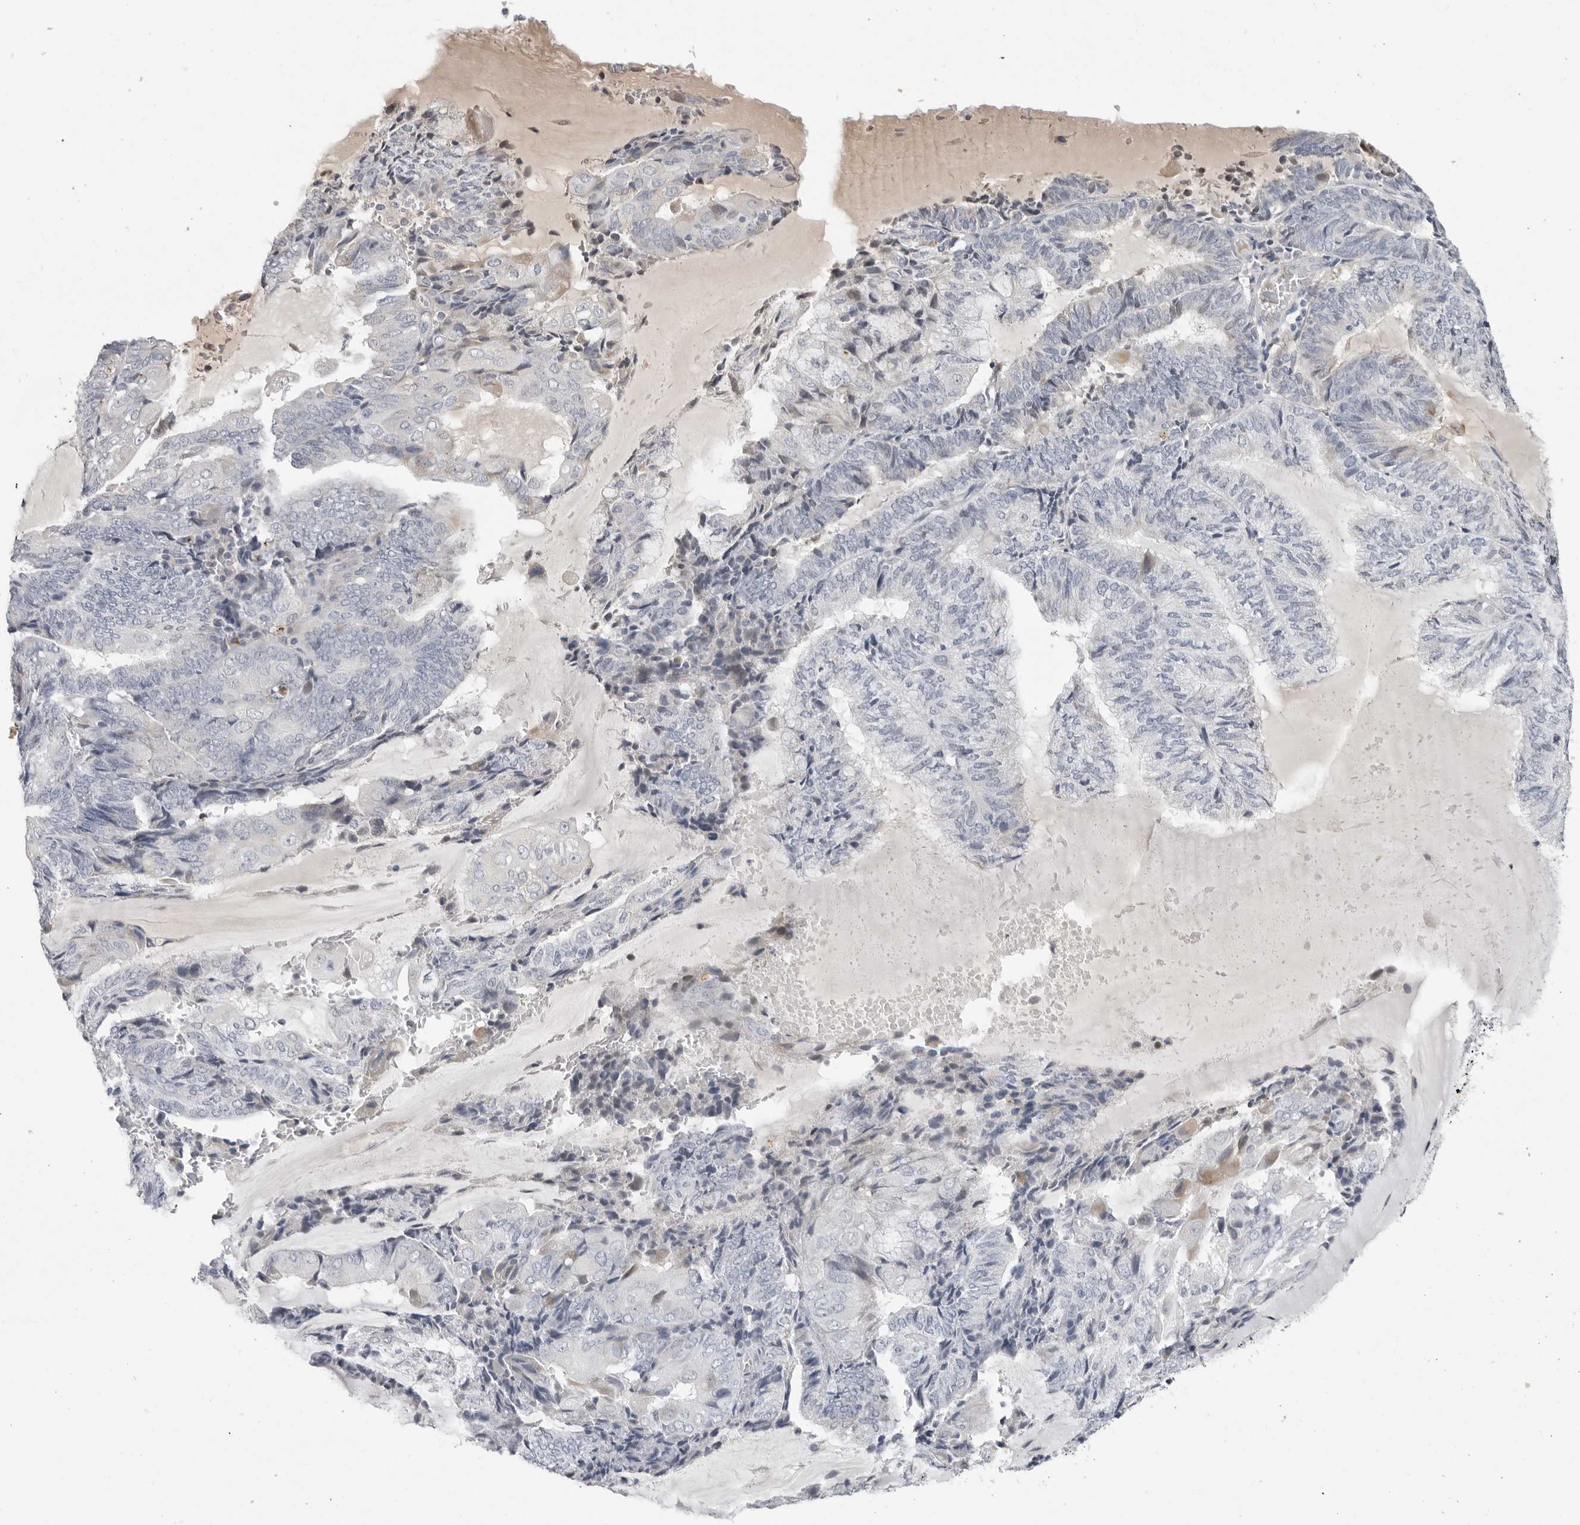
{"staining": {"intensity": "negative", "quantity": "none", "location": "none"}, "tissue": "endometrial cancer", "cell_type": "Tumor cells", "image_type": "cancer", "snomed": [{"axis": "morphology", "description": "Adenocarcinoma, NOS"}, {"axis": "topography", "description": "Endometrium"}], "caption": "DAB immunohistochemical staining of adenocarcinoma (endometrial) demonstrates no significant expression in tumor cells.", "gene": "ZNF502", "patient": {"sex": "female", "age": 81}}